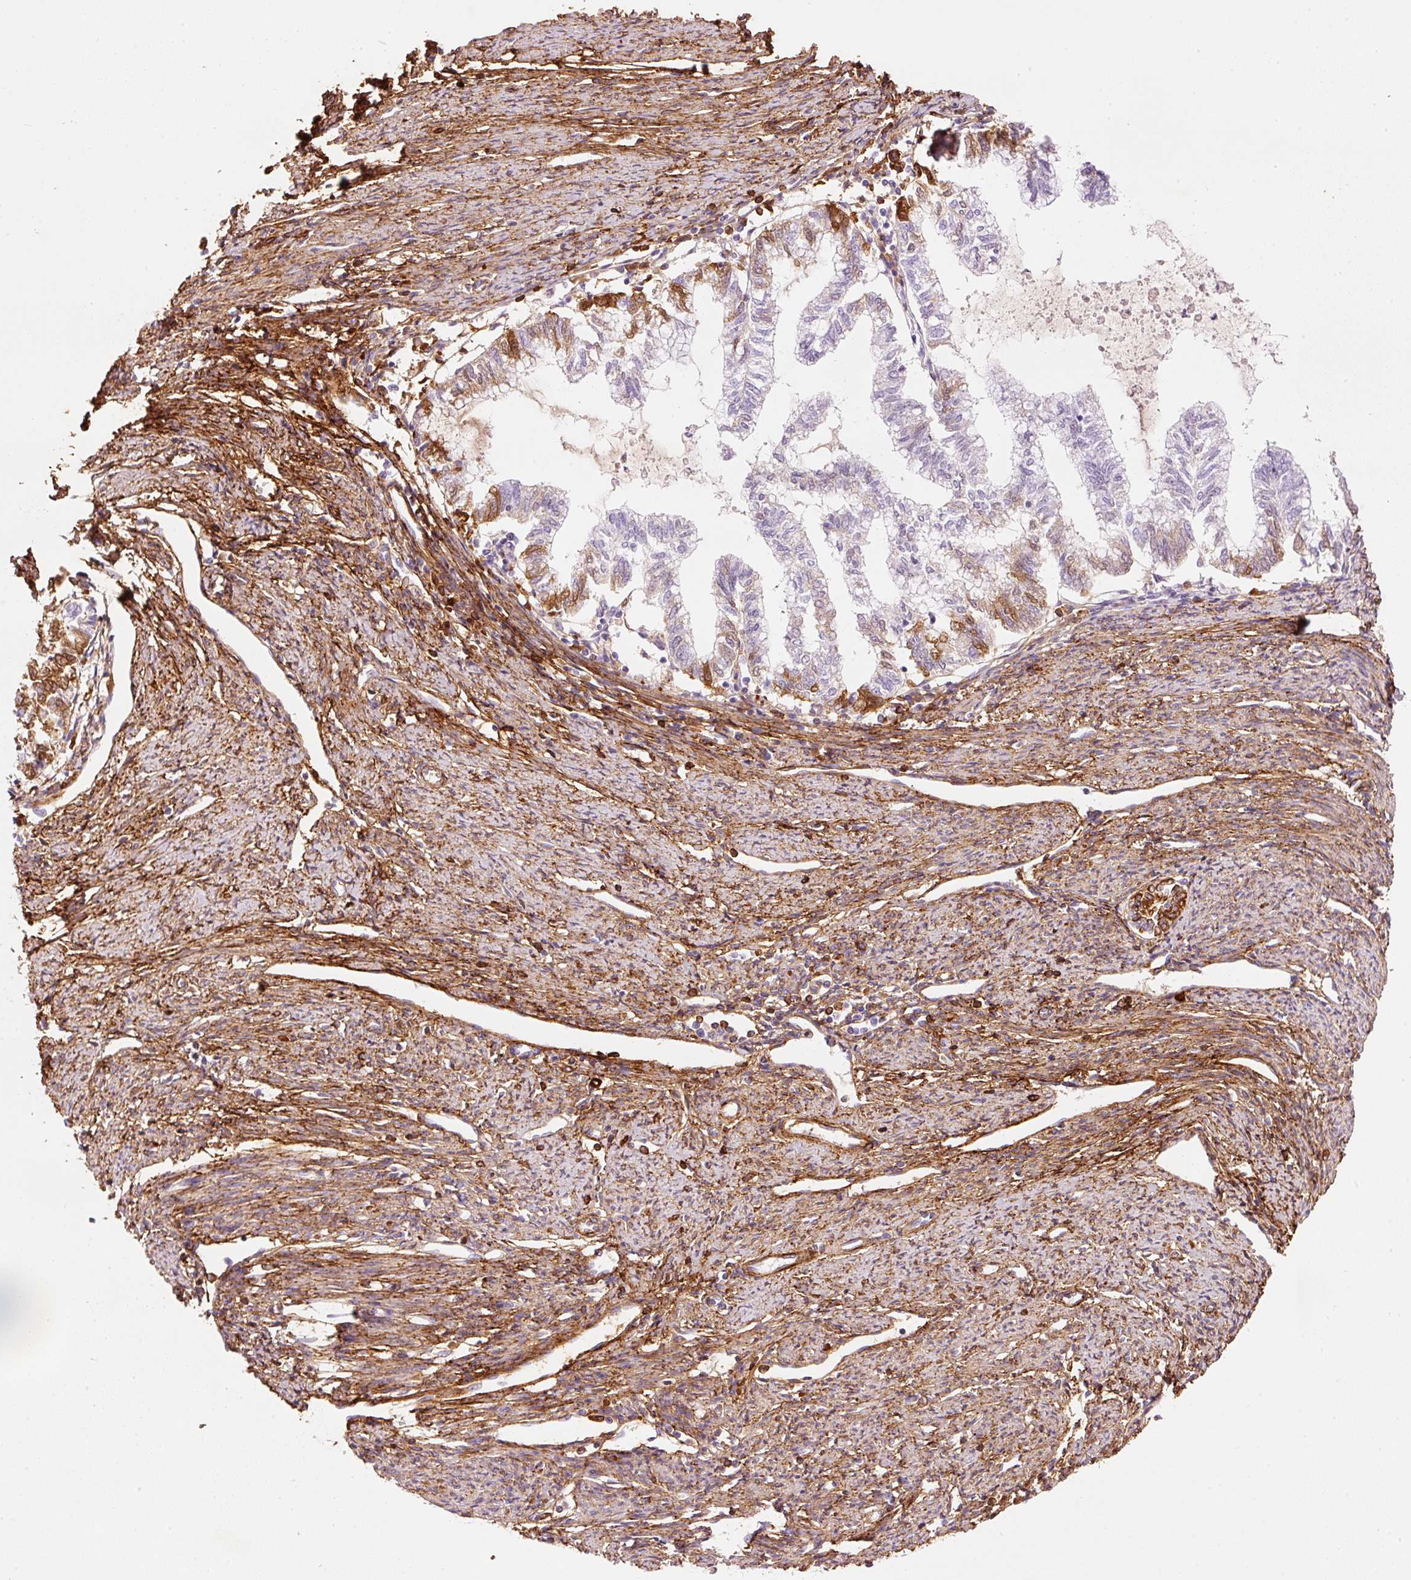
{"staining": {"intensity": "moderate", "quantity": "<25%", "location": "cytoplasmic/membranous"}, "tissue": "endometrial cancer", "cell_type": "Tumor cells", "image_type": "cancer", "snomed": [{"axis": "morphology", "description": "Adenocarcinoma, NOS"}, {"axis": "topography", "description": "Endometrium"}], "caption": "Immunohistochemistry (IHC) of human endometrial cancer exhibits low levels of moderate cytoplasmic/membranous expression in approximately <25% of tumor cells. The staining was performed using DAB to visualize the protein expression in brown, while the nuclei were stained in blue with hematoxylin (Magnification: 20x).", "gene": "MFAP4", "patient": {"sex": "female", "age": 79}}